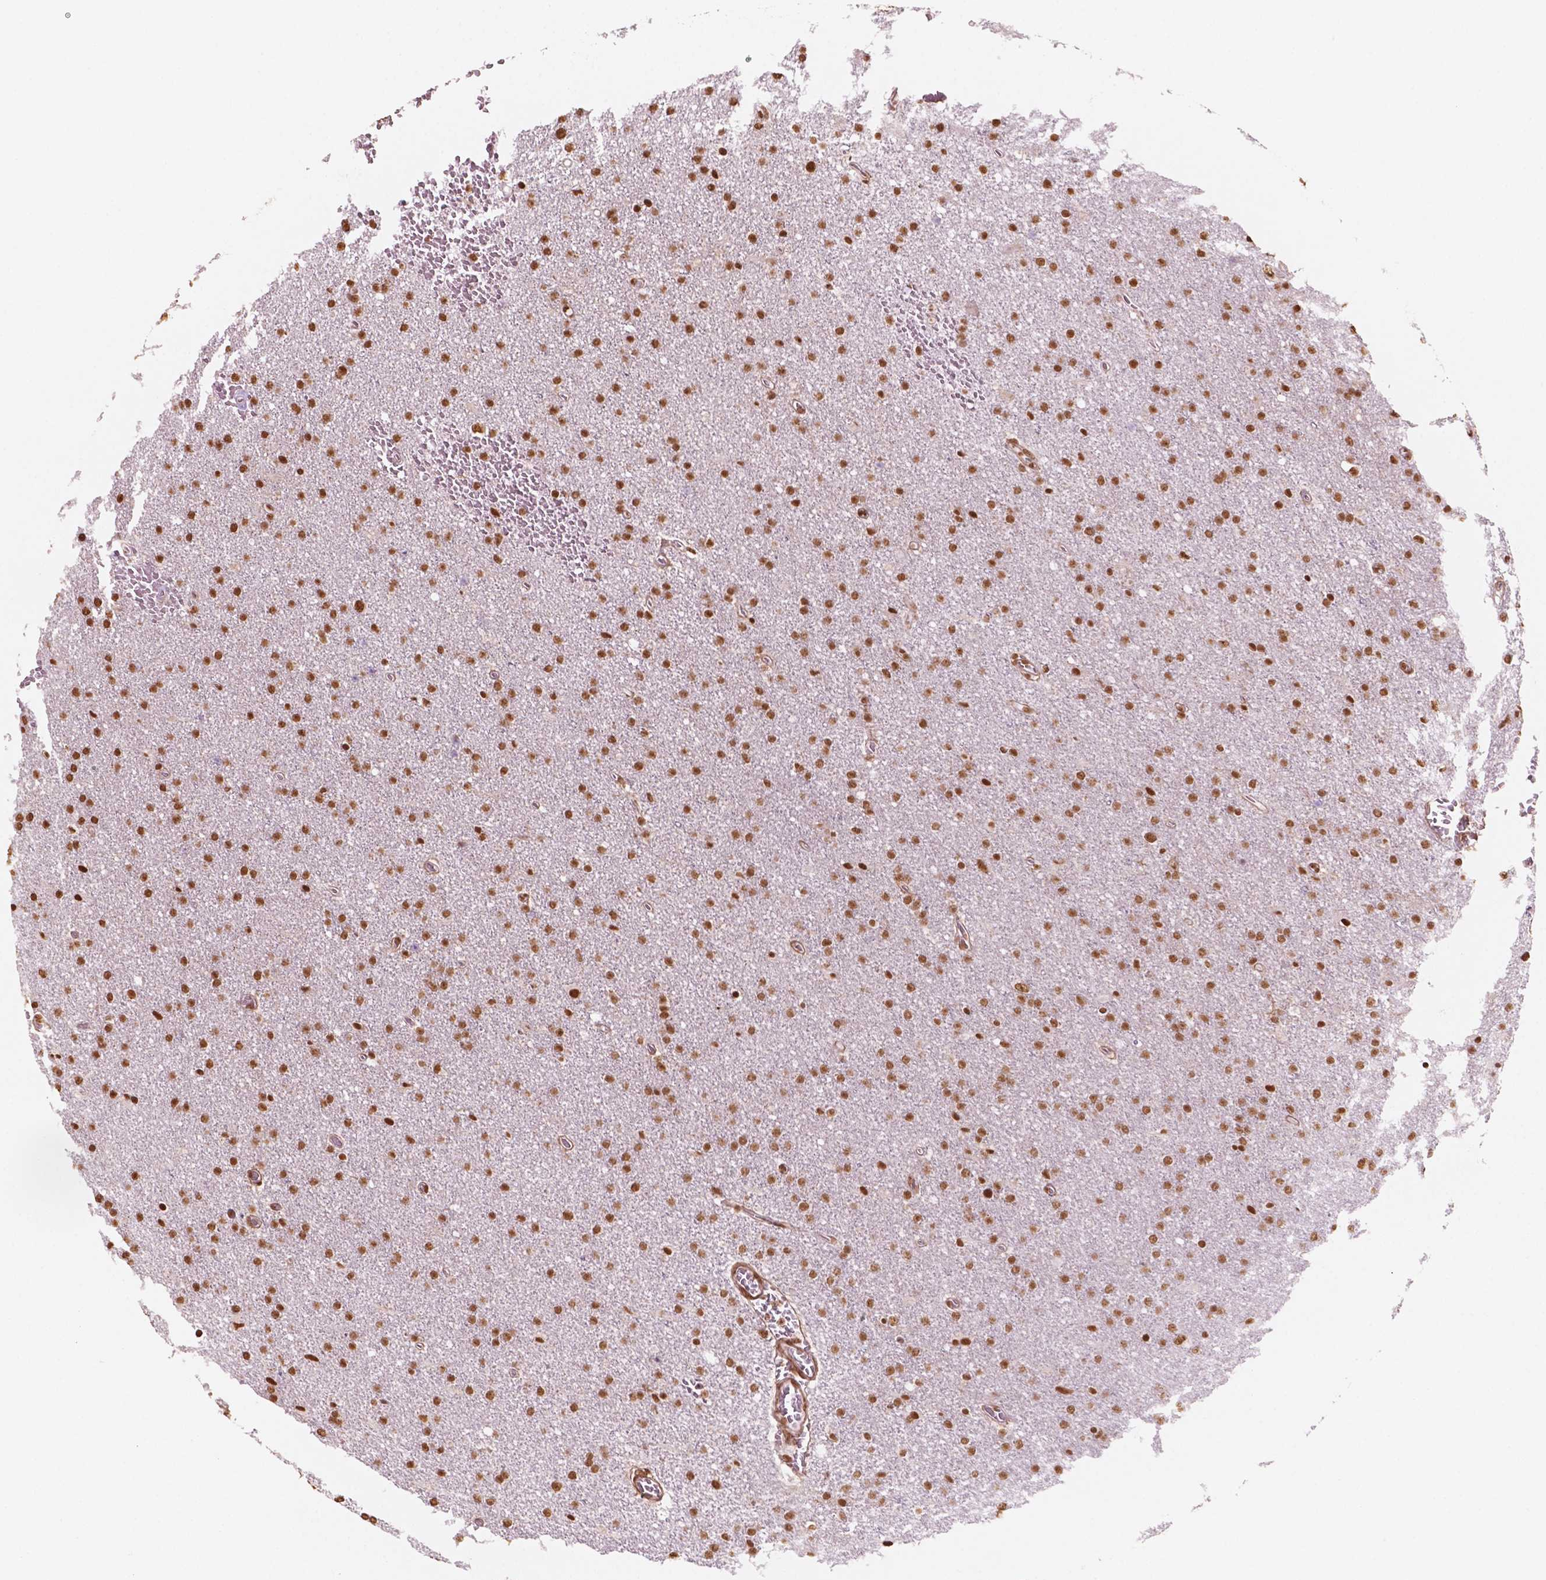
{"staining": {"intensity": "moderate", "quantity": ">75%", "location": "nuclear"}, "tissue": "glioma", "cell_type": "Tumor cells", "image_type": "cancer", "snomed": [{"axis": "morphology", "description": "Glioma, malignant, High grade"}, {"axis": "topography", "description": "Cerebral cortex"}], "caption": "The histopathology image reveals staining of malignant glioma (high-grade), revealing moderate nuclear protein positivity (brown color) within tumor cells. (IHC, brightfield microscopy, high magnification).", "gene": "GTF3C5", "patient": {"sex": "male", "age": 70}}